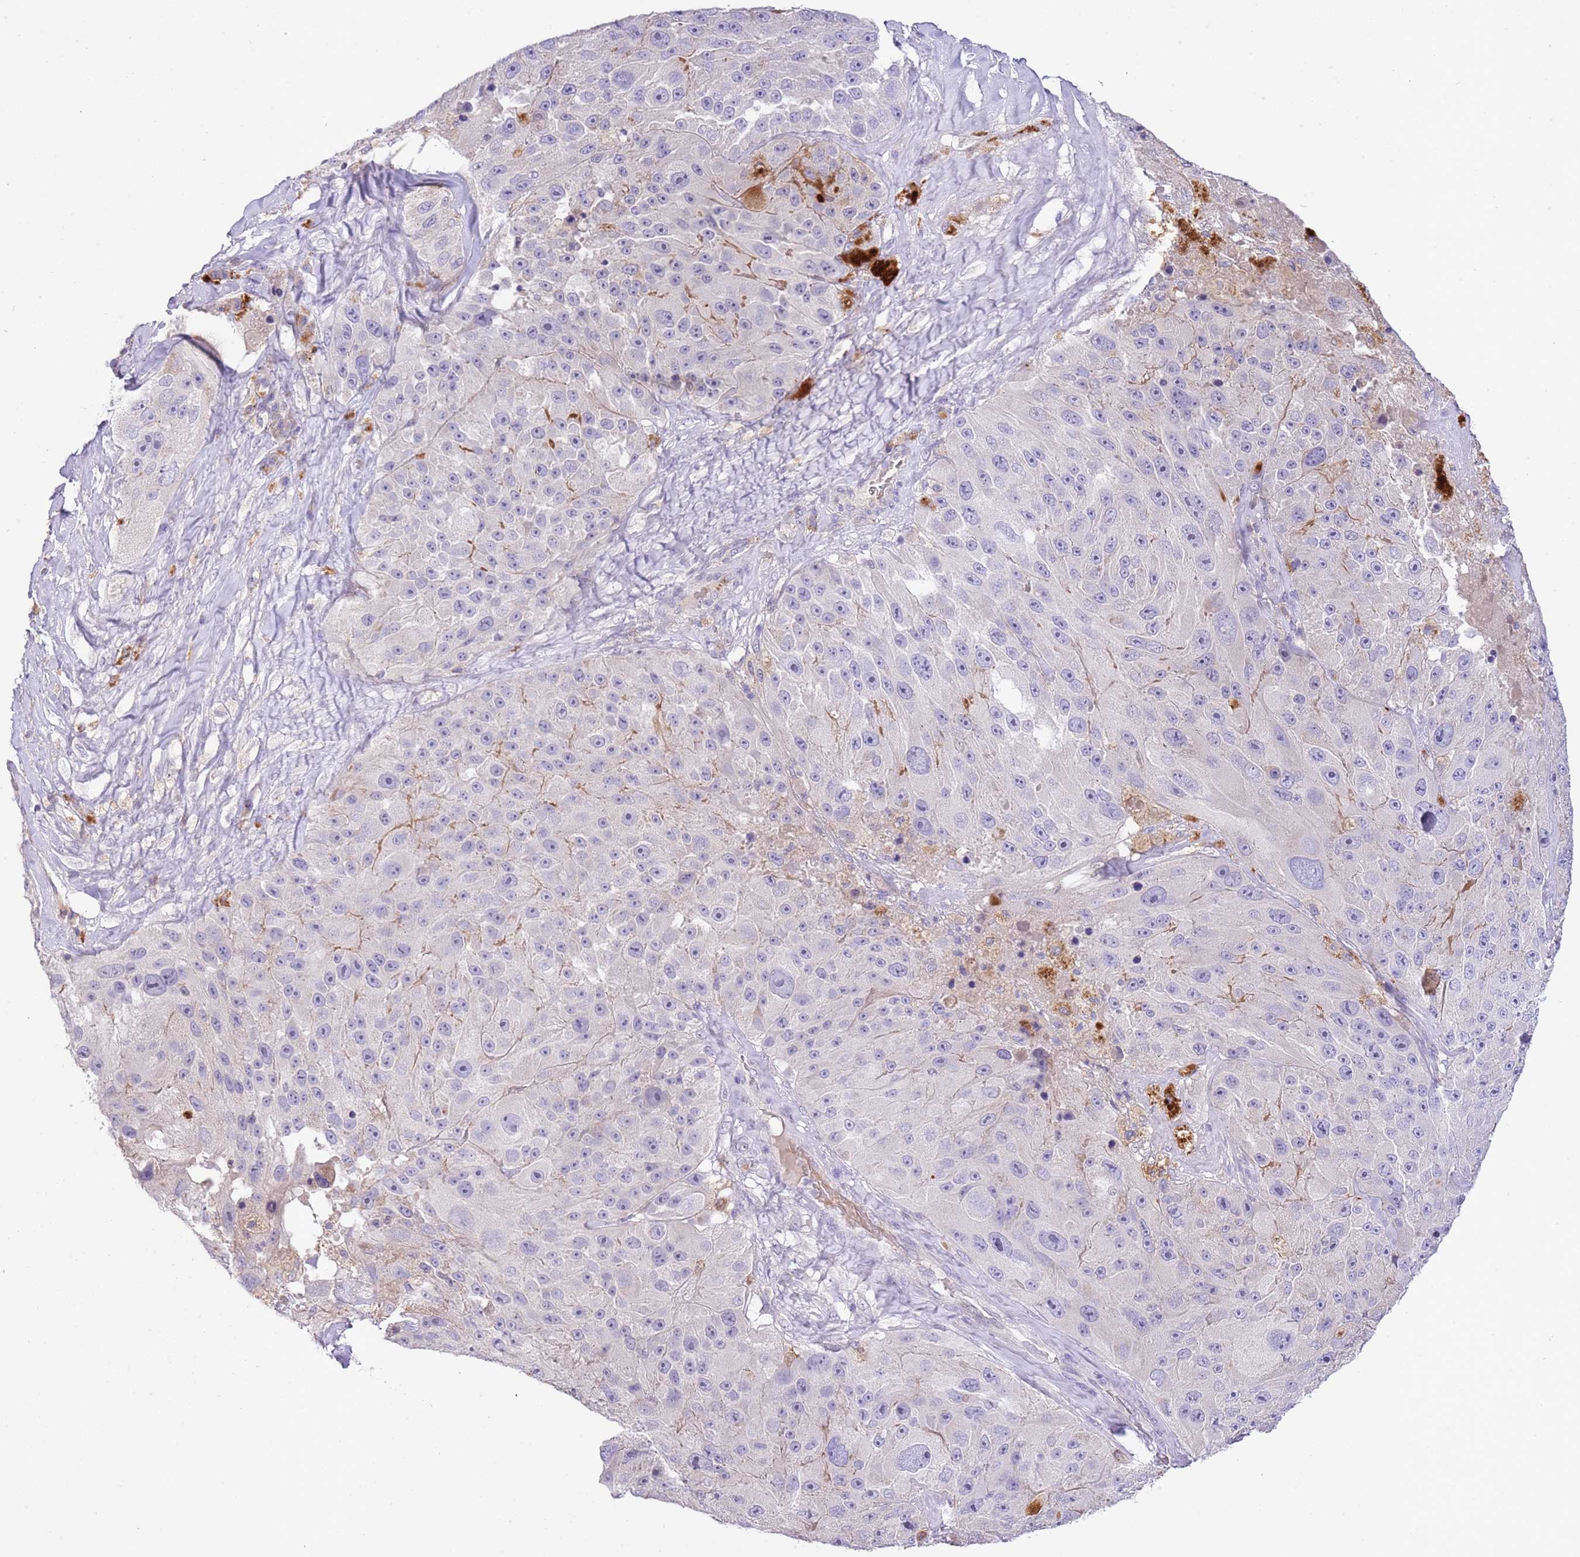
{"staining": {"intensity": "negative", "quantity": "none", "location": "none"}, "tissue": "melanoma", "cell_type": "Tumor cells", "image_type": "cancer", "snomed": [{"axis": "morphology", "description": "Malignant melanoma, Metastatic site"}, {"axis": "topography", "description": "Lymph node"}], "caption": "Protein analysis of malignant melanoma (metastatic site) shows no significant expression in tumor cells. Brightfield microscopy of IHC stained with DAB (3,3'-diaminobenzidine) (brown) and hematoxylin (blue), captured at high magnification.", "gene": "ABHD17A", "patient": {"sex": "male", "age": 62}}